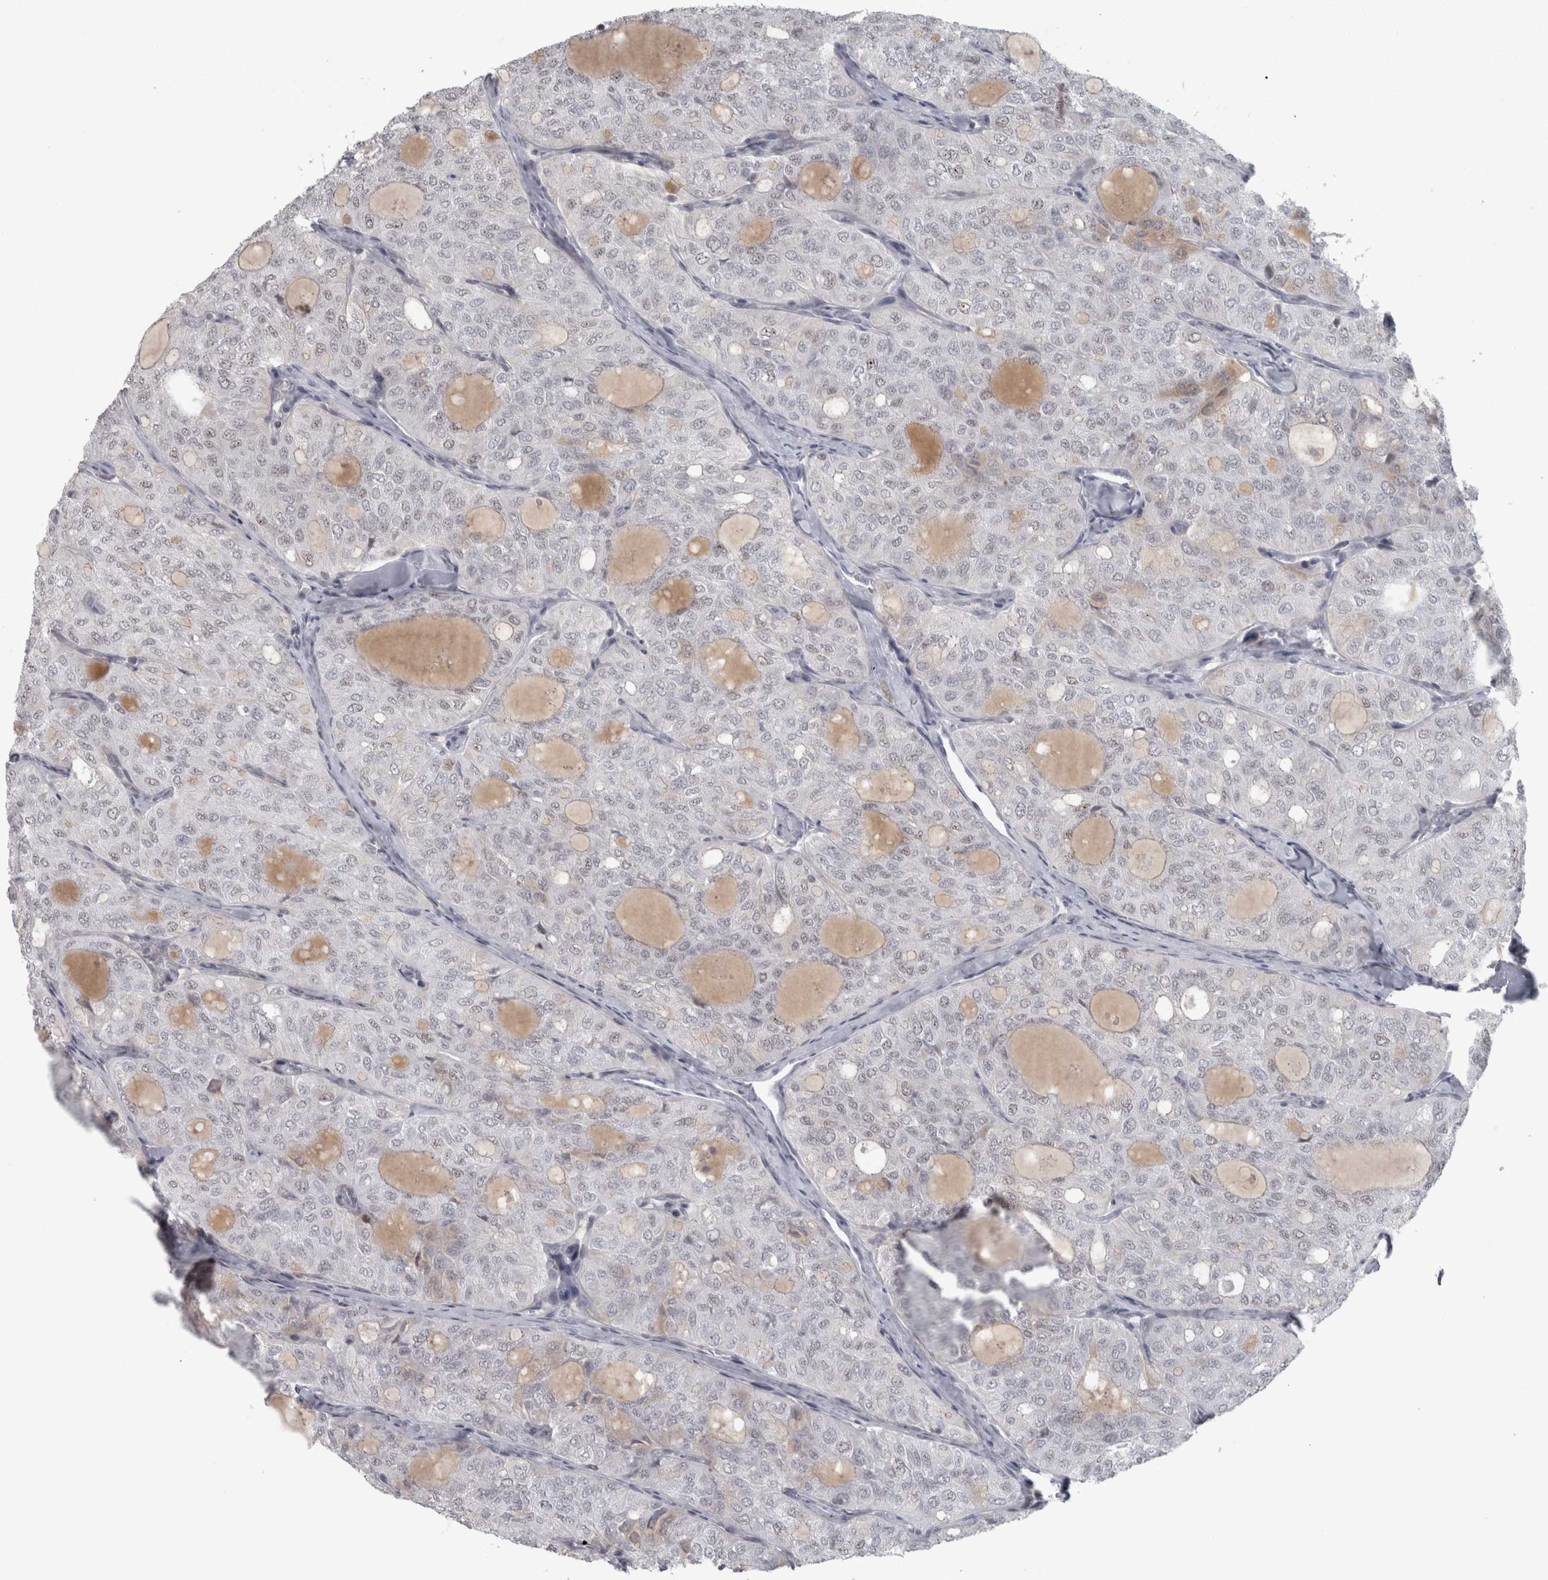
{"staining": {"intensity": "negative", "quantity": "none", "location": "none"}, "tissue": "thyroid cancer", "cell_type": "Tumor cells", "image_type": "cancer", "snomed": [{"axis": "morphology", "description": "Follicular adenoma carcinoma, NOS"}, {"axis": "topography", "description": "Thyroid gland"}], "caption": "Tumor cells are negative for protein expression in human thyroid cancer (follicular adenoma carcinoma). (Immunohistochemistry (ihc), brightfield microscopy, high magnification).", "gene": "PPP1R12B", "patient": {"sex": "male", "age": 75}}